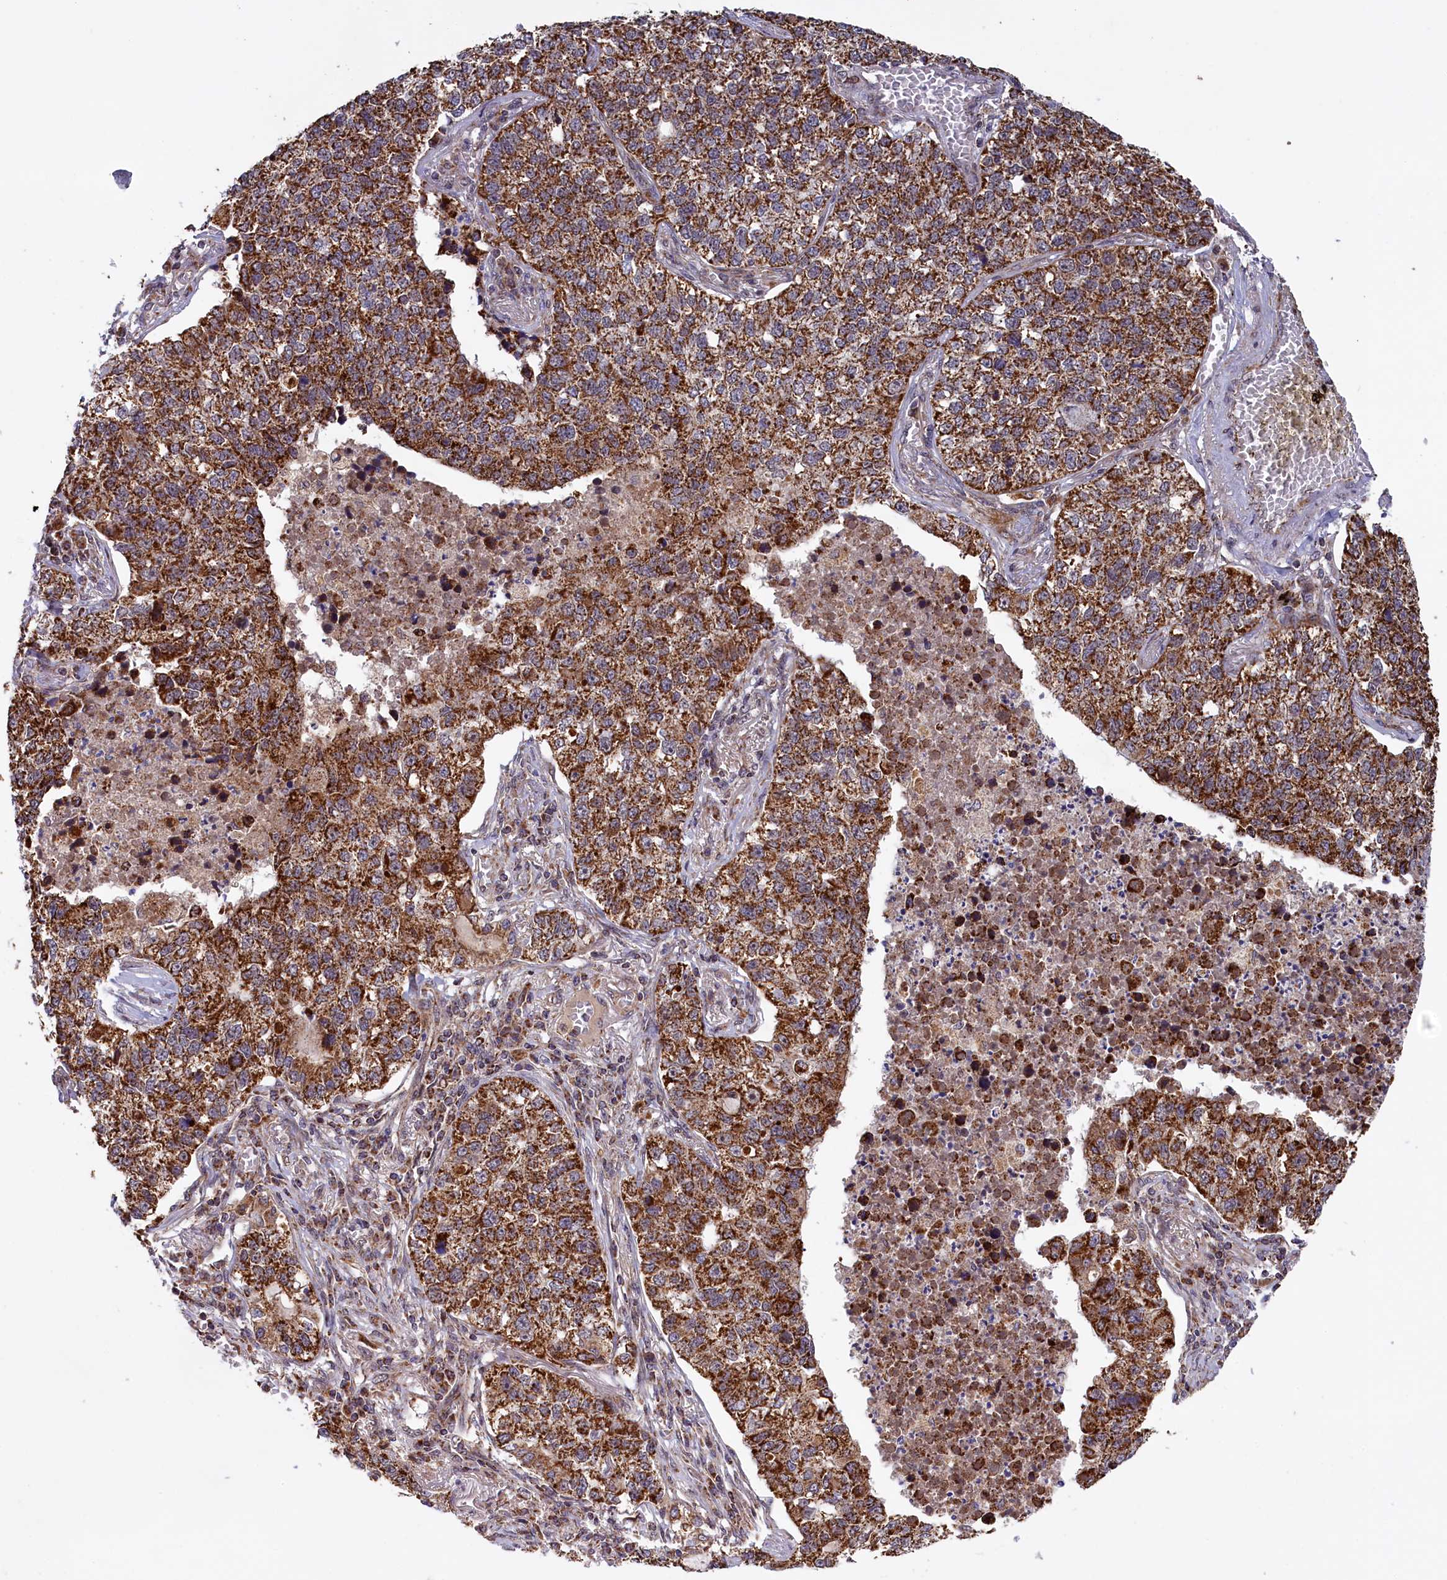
{"staining": {"intensity": "strong", "quantity": ">75%", "location": "cytoplasmic/membranous"}, "tissue": "lung cancer", "cell_type": "Tumor cells", "image_type": "cancer", "snomed": [{"axis": "morphology", "description": "Adenocarcinoma, NOS"}, {"axis": "topography", "description": "Lung"}], "caption": "Strong cytoplasmic/membranous protein staining is seen in about >75% of tumor cells in lung cancer (adenocarcinoma).", "gene": "DUS3L", "patient": {"sex": "male", "age": 49}}